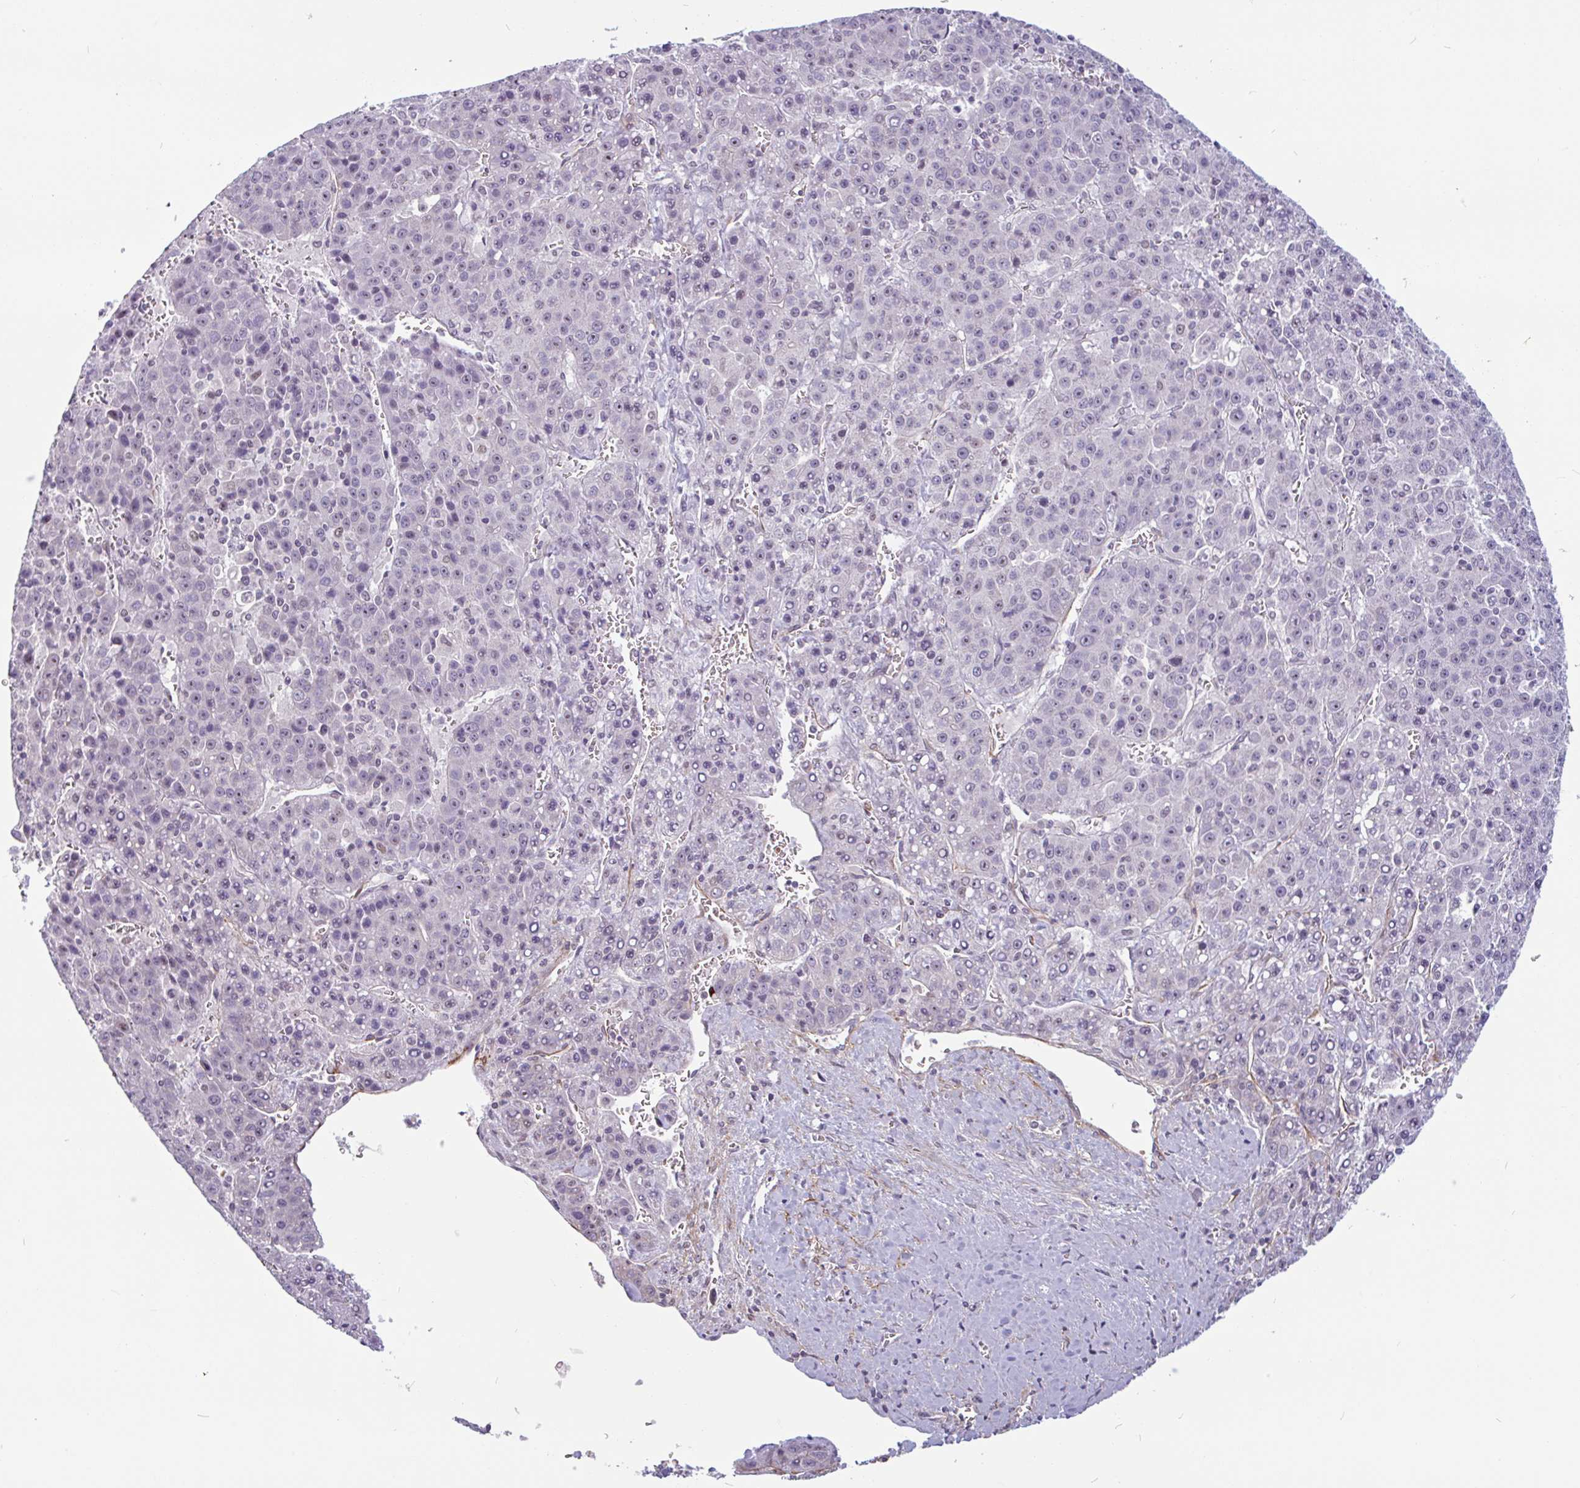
{"staining": {"intensity": "weak", "quantity": "<25%", "location": "nuclear"}, "tissue": "liver cancer", "cell_type": "Tumor cells", "image_type": "cancer", "snomed": [{"axis": "morphology", "description": "Carcinoma, Hepatocellular, NOS"}, {"axis": "topography", "description": "Liver"}], "caption": "An image of hepatocellular carcinoma (liver) stained for a protein displays no brown staining in tumor cells.", "gene": "TMEM119", "patient": {"sex": "female", "age": 53}}